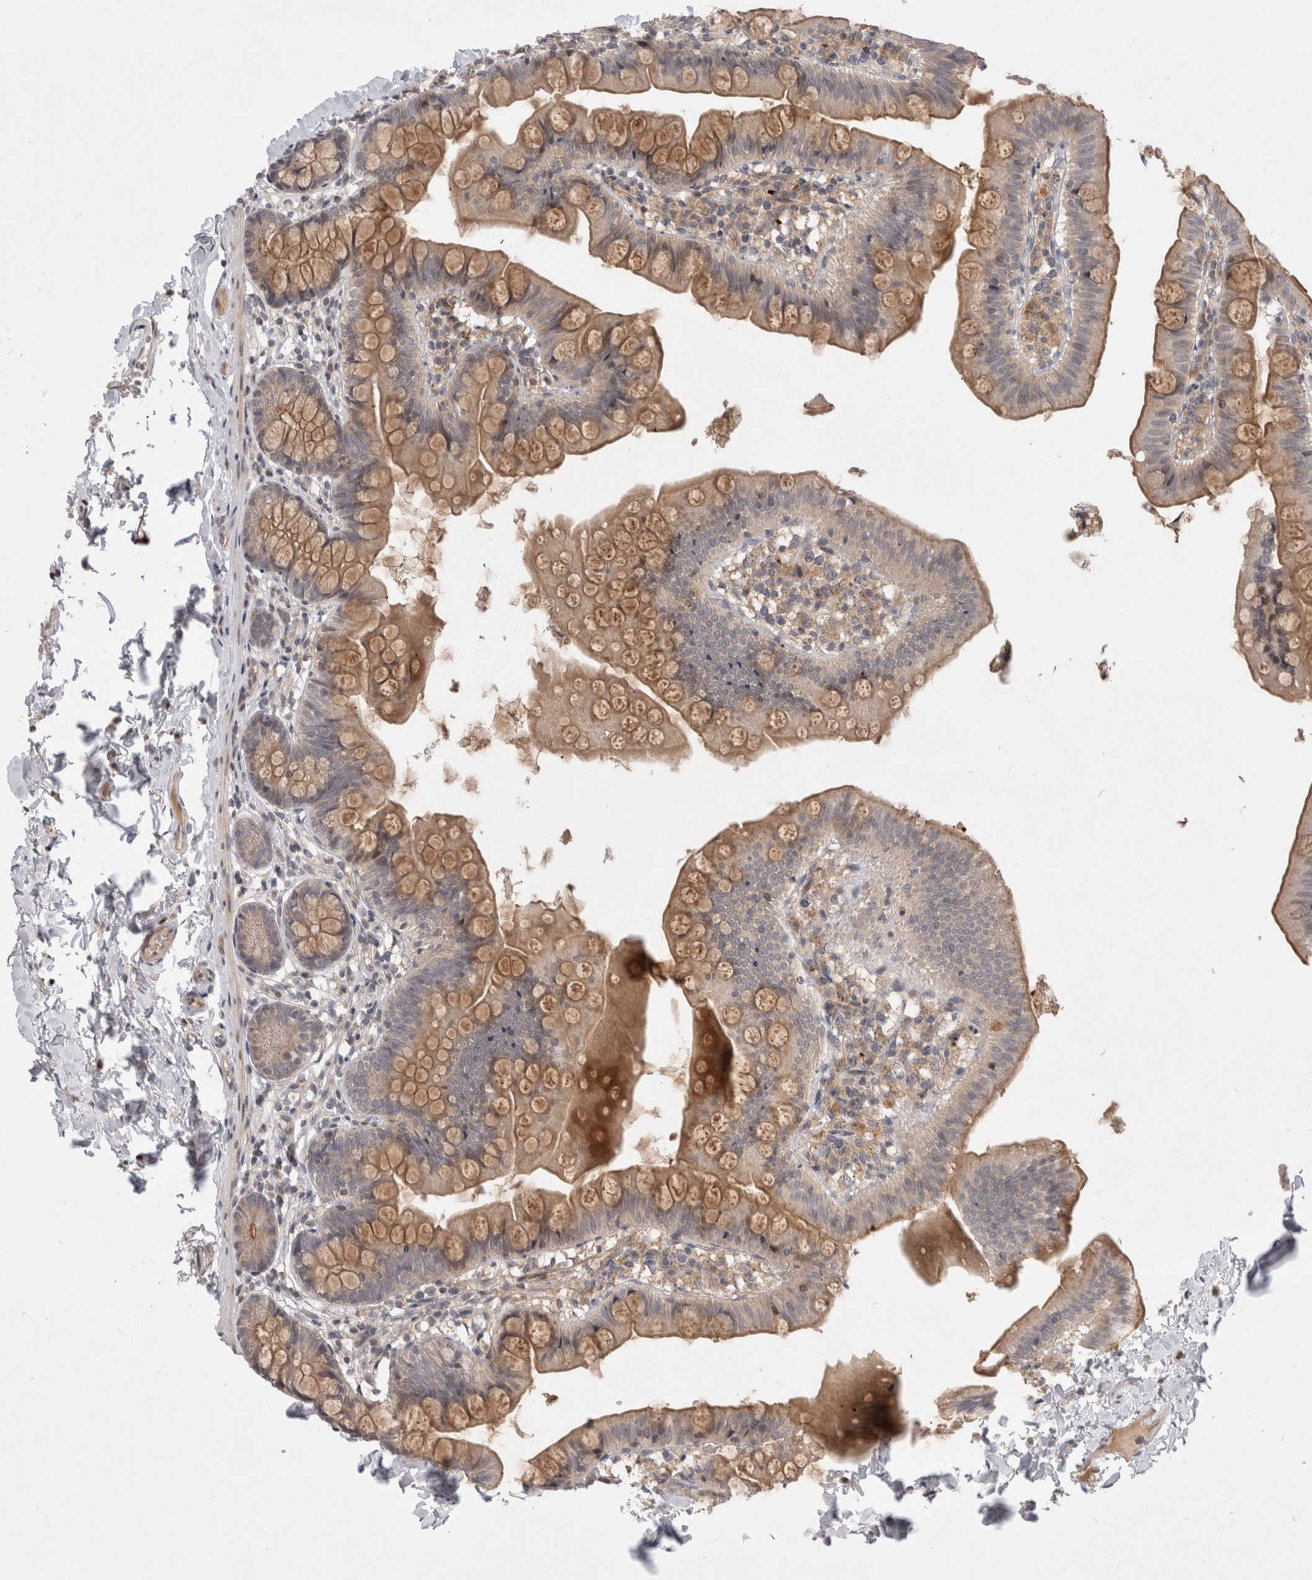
{"staining": {"intensity": "moderate", "quantity": ">75%", "location": "cytoplasmic/membranous"}, "tissue": "small intestine", "cell_type": "Glandular cells", "image_type": "normal", "snomed": [{"axis": "morphology", "description": "Normal tissue, NOS"}, {"axis": "topography", "description": "Small intestine"}], "caption": "Protein positivity by immunohistochemistry reveals moderate cytoplasmic/membranous positivity in about >75% of glandular cells in benign small intestine.", "gene": "PLEKHM1", "patient": {"sex": "male", "age": 7}}